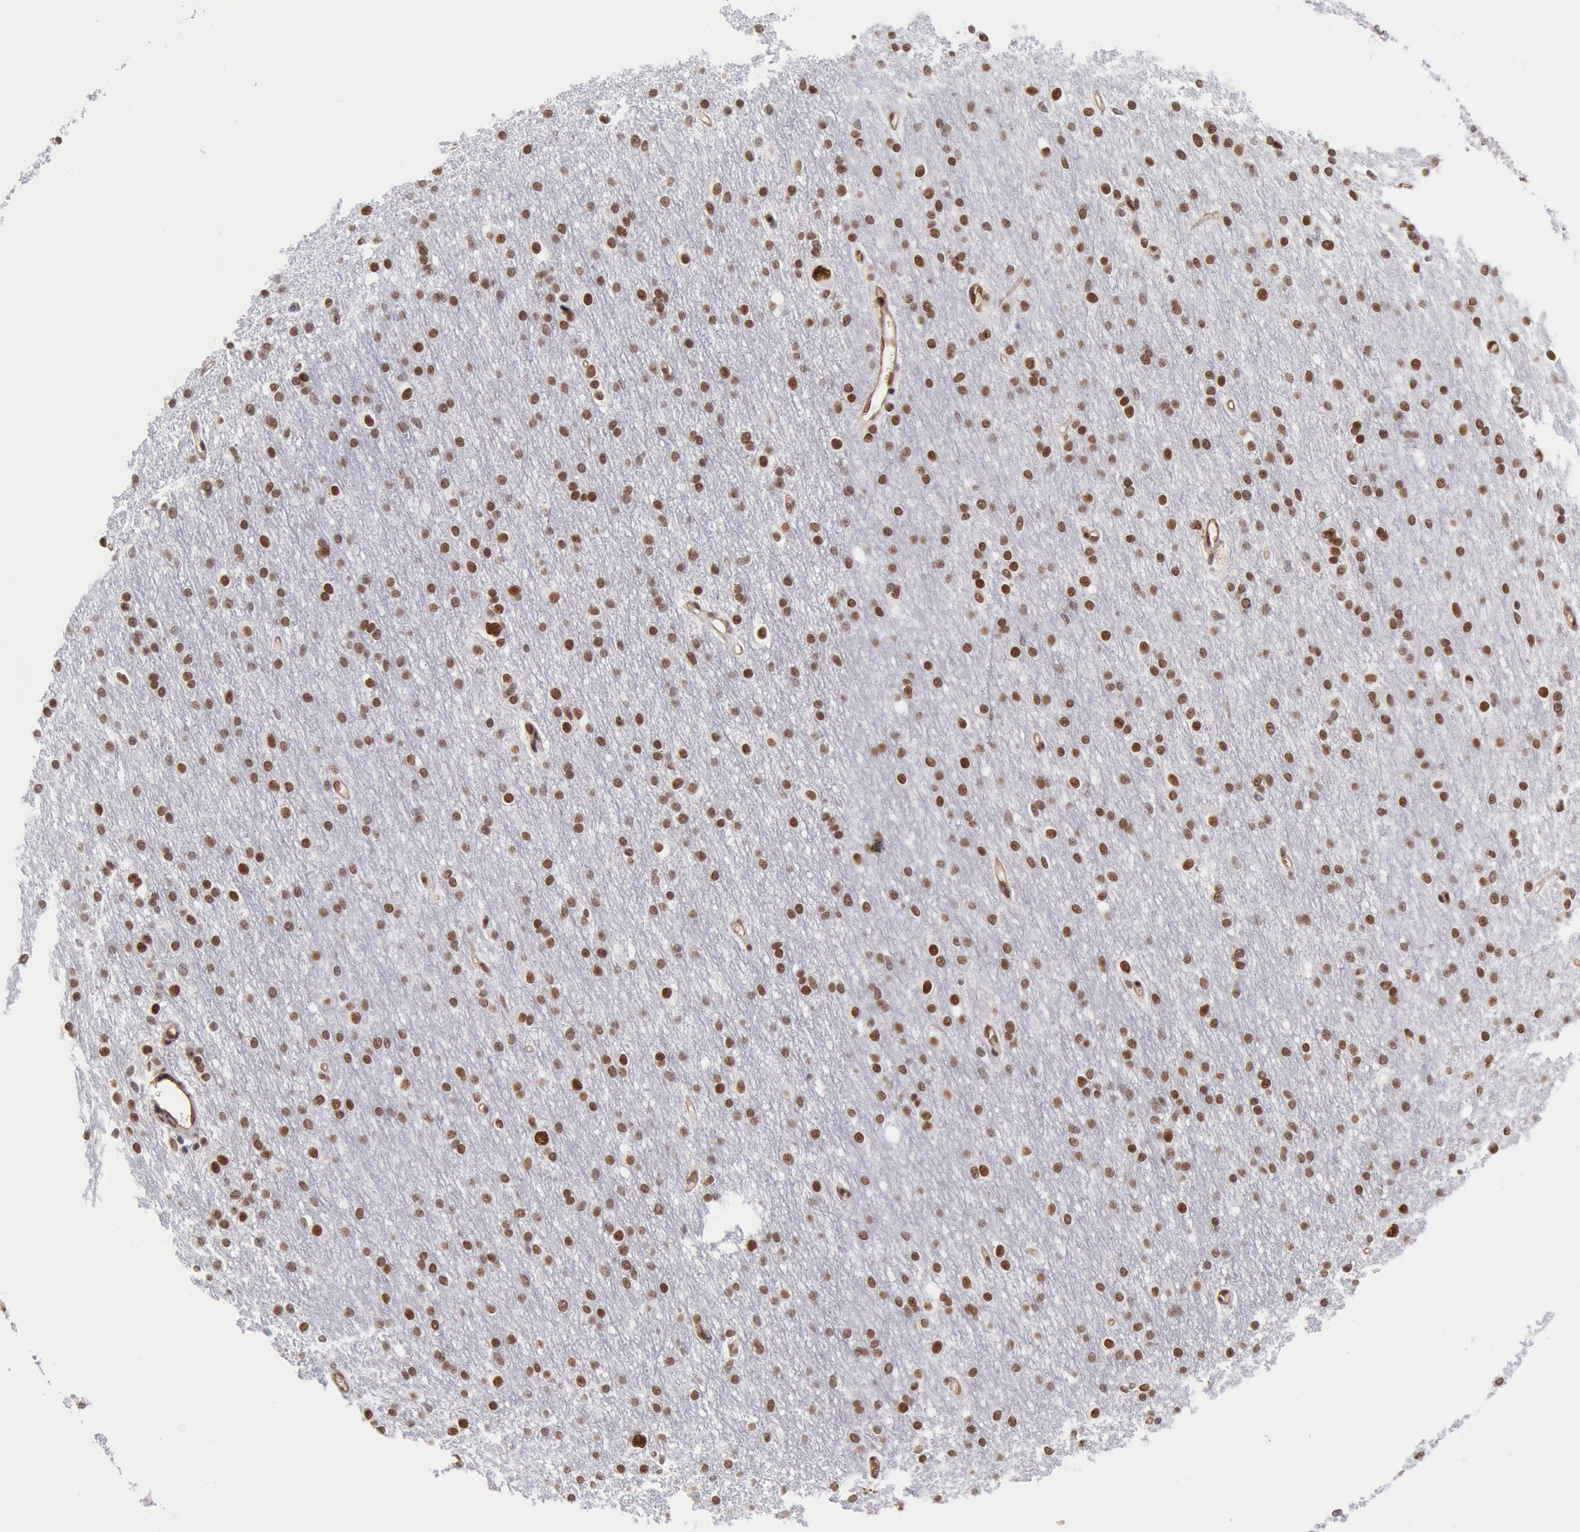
{"staining": {"intensity": "moderate", "quantity": "25%-75%", "location": "nuclear"}, "tissue": "cerebral cortex", "cell_type": "Endothelial cells", "image_type": "normal", "snomed": [{"axis": "morphology", "description": "Normal tissue, NOS"}, {"axis": "morphology", "description": "Inflammation, NOS"}, {"axis": "topography", "description": "Cerebral cortex"}], "caption": "A high-resolution image shows IHC staining of benign cerebral cortex, which exhibits moderate nuclear expression in about 25%-75% of endothelial cells. (DAB = brown stain, brightfield microscopy at high magnification).", "gene": "CDKN2B", "patient": {"sex": "male", "age": 6}}